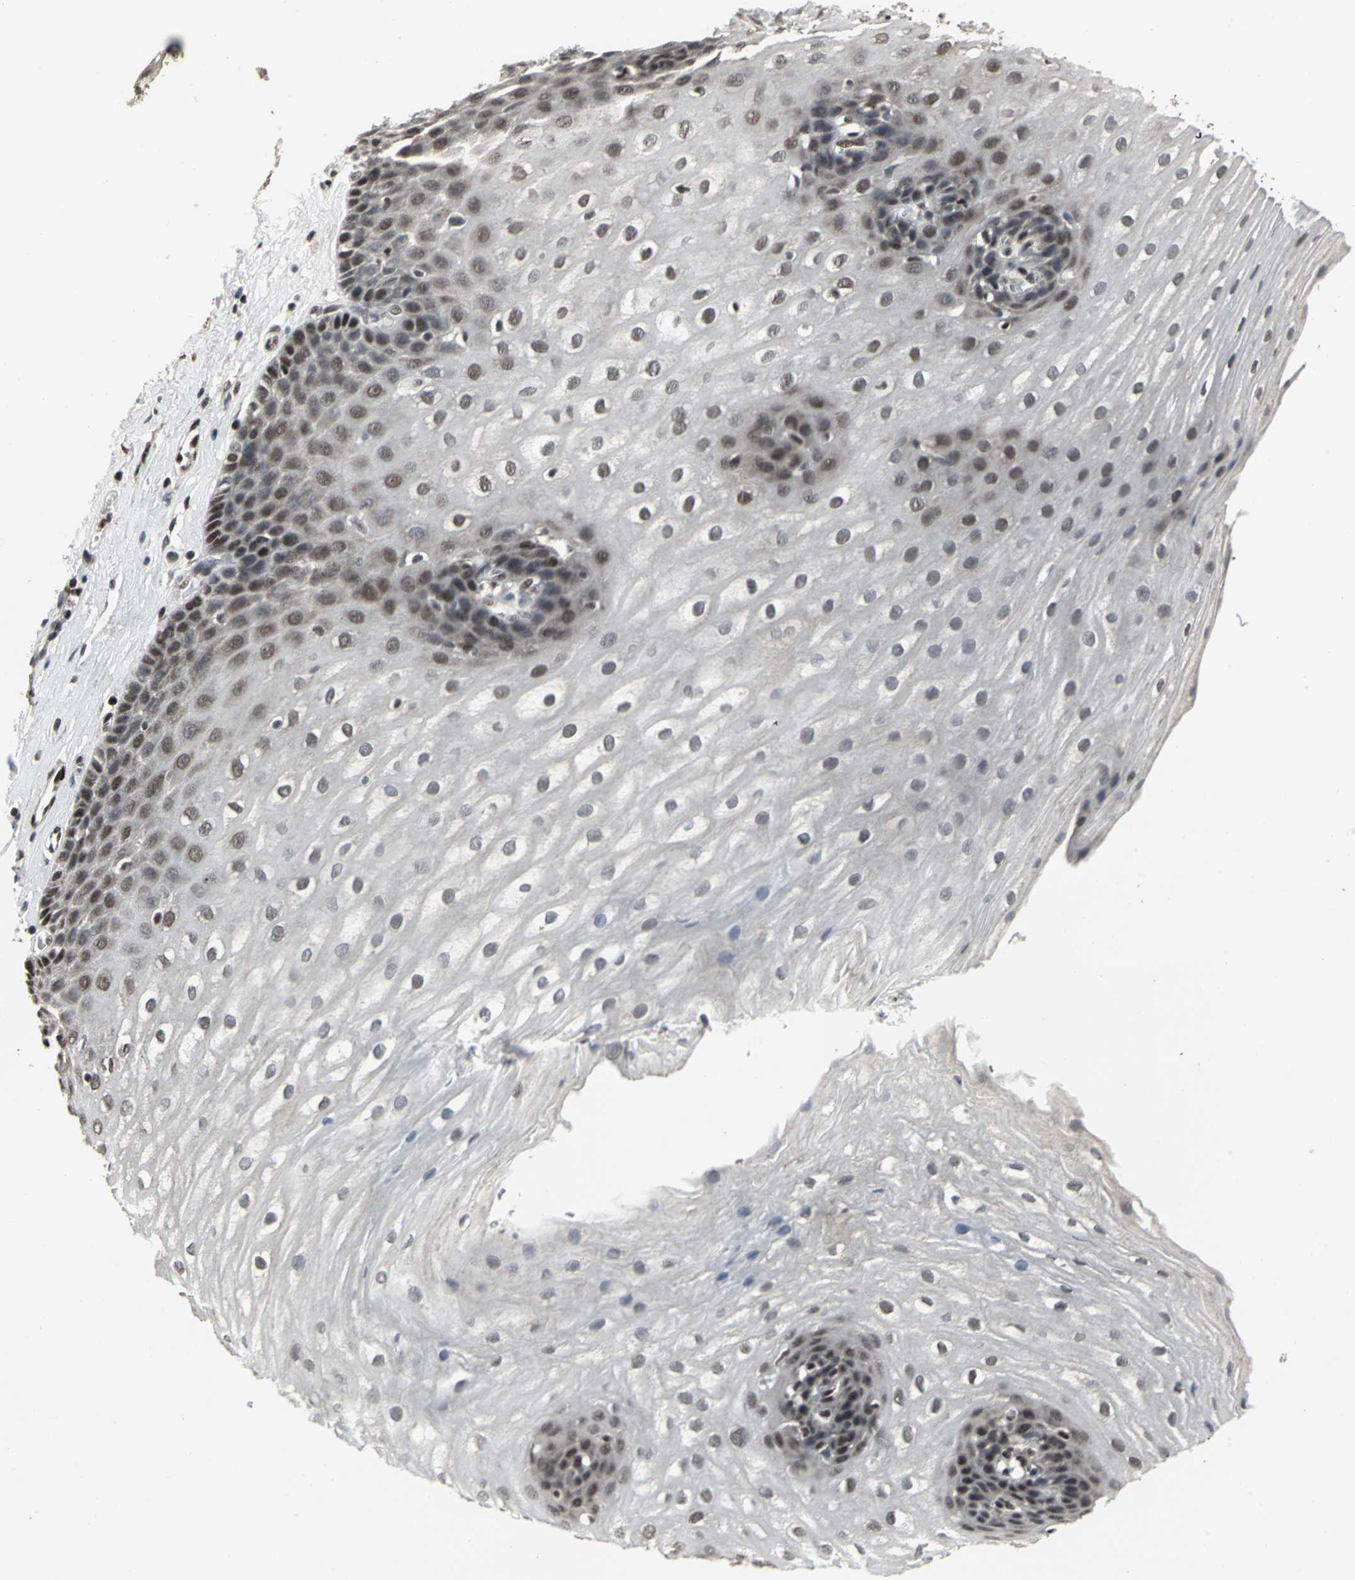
{"staining": {"intensity": "moderate", "quantity": "25%-75%", "location": "nuclear"}, "tissue": "esophagus", "cell_type": "Squamous epithelial cells", "image_type": "normal", "snomed": [{"axis": "morphology", "description": "Normal tissue, NOS"}, {"axis": "topography", "description": "Esophagus"}], "caption": "Human esophagus stained with a brown dye demonstrates moderate nuclear positive positivity in approximately 25%-75% of squamous epithelial cells.", "gene": "SRF", "patient": {"sex": "male", "age": 48}}